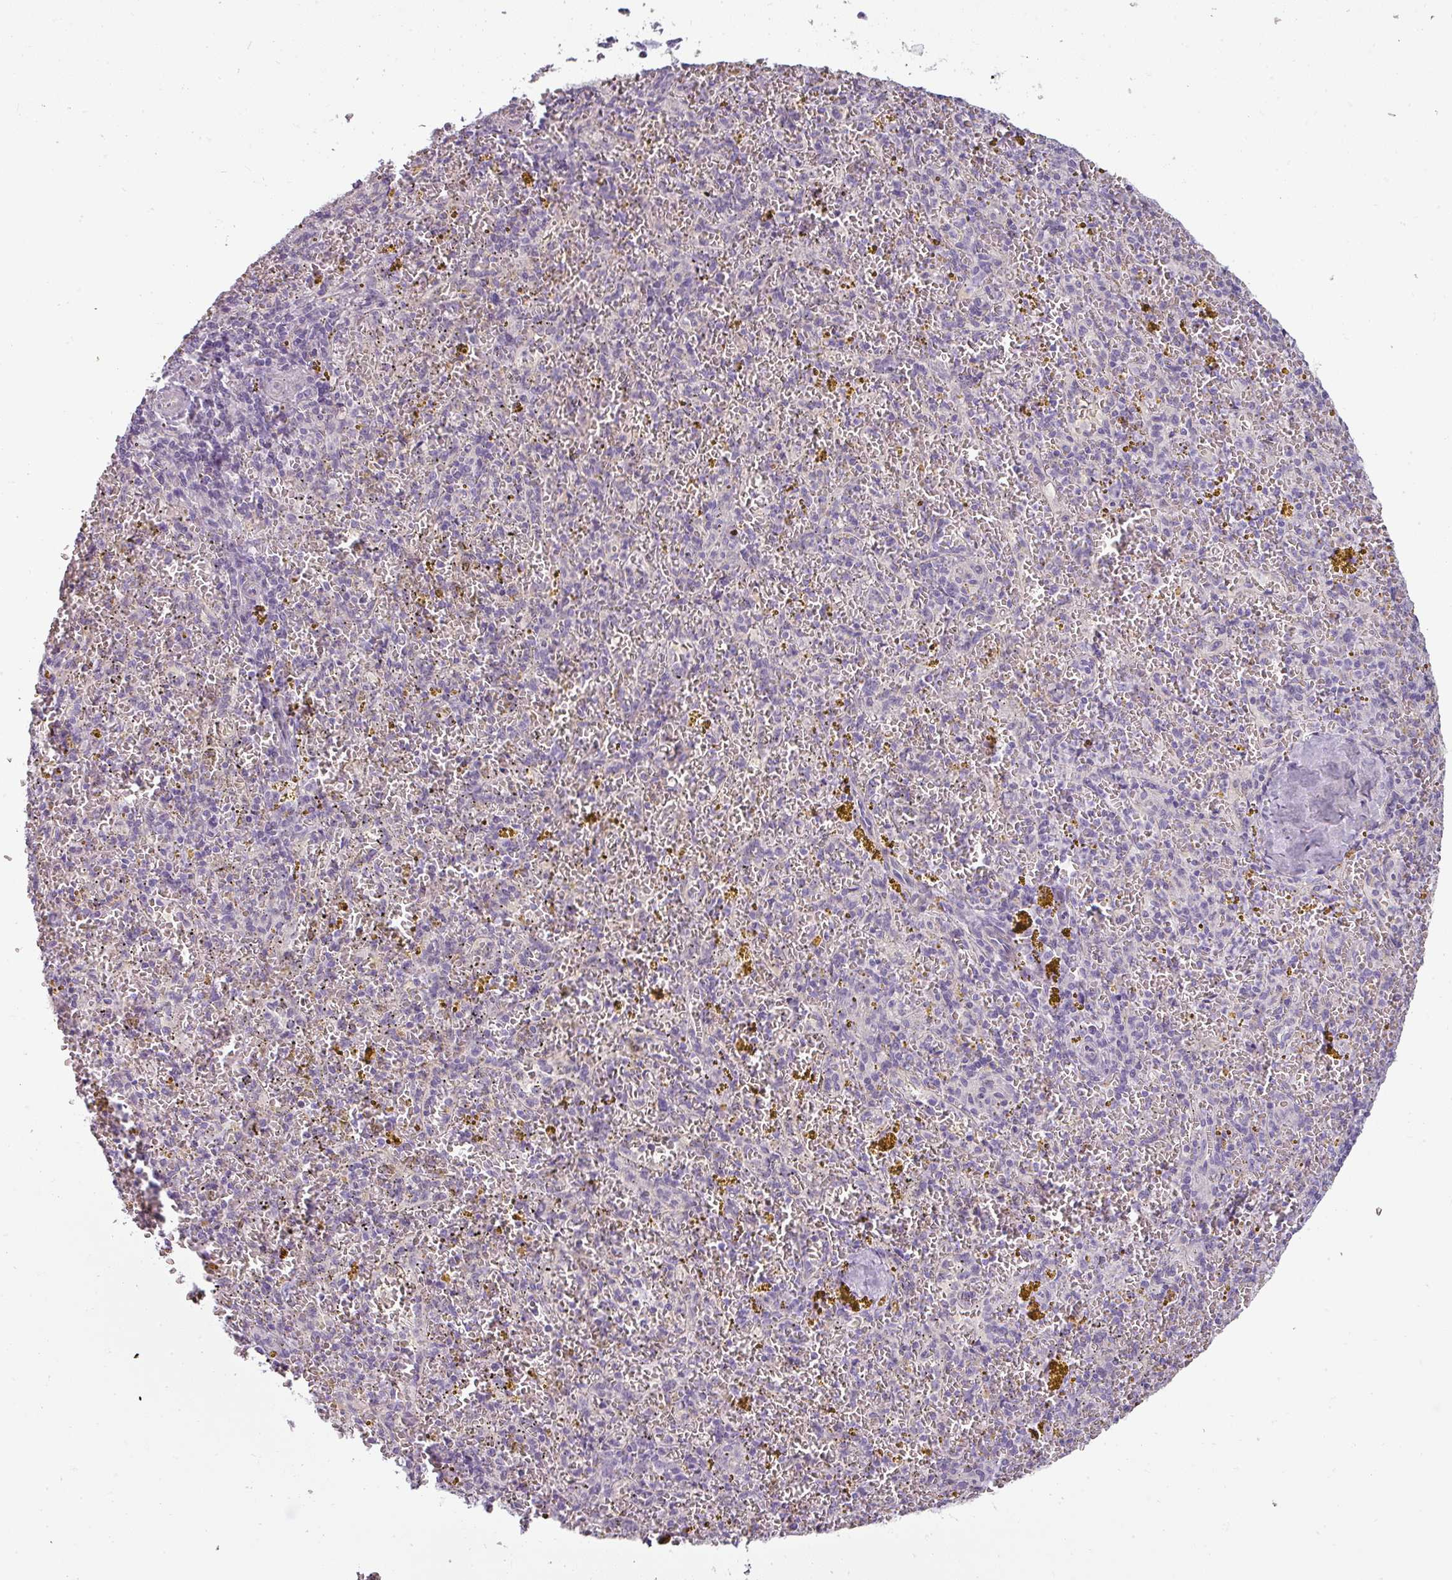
{"staining": {"intensity": "negative", "quantity": "none", "location": "none"}, "tissue": "spleen", "cell_type": "Cells in red pulp", "image_type": "normal", "snomed": [{"axis": "morphology", "description": "Normal tissue, NOS"}, {"axis": "topography", "description": "Spleen"}], "caption": "High power microscopy photomicrograph of an immunohistochemistry (IHC) image of normal spleen, revealing no significant staining in cells in red pulp.", "gene": "ASB1", "patient": {"sex": "male", "age": 57}}